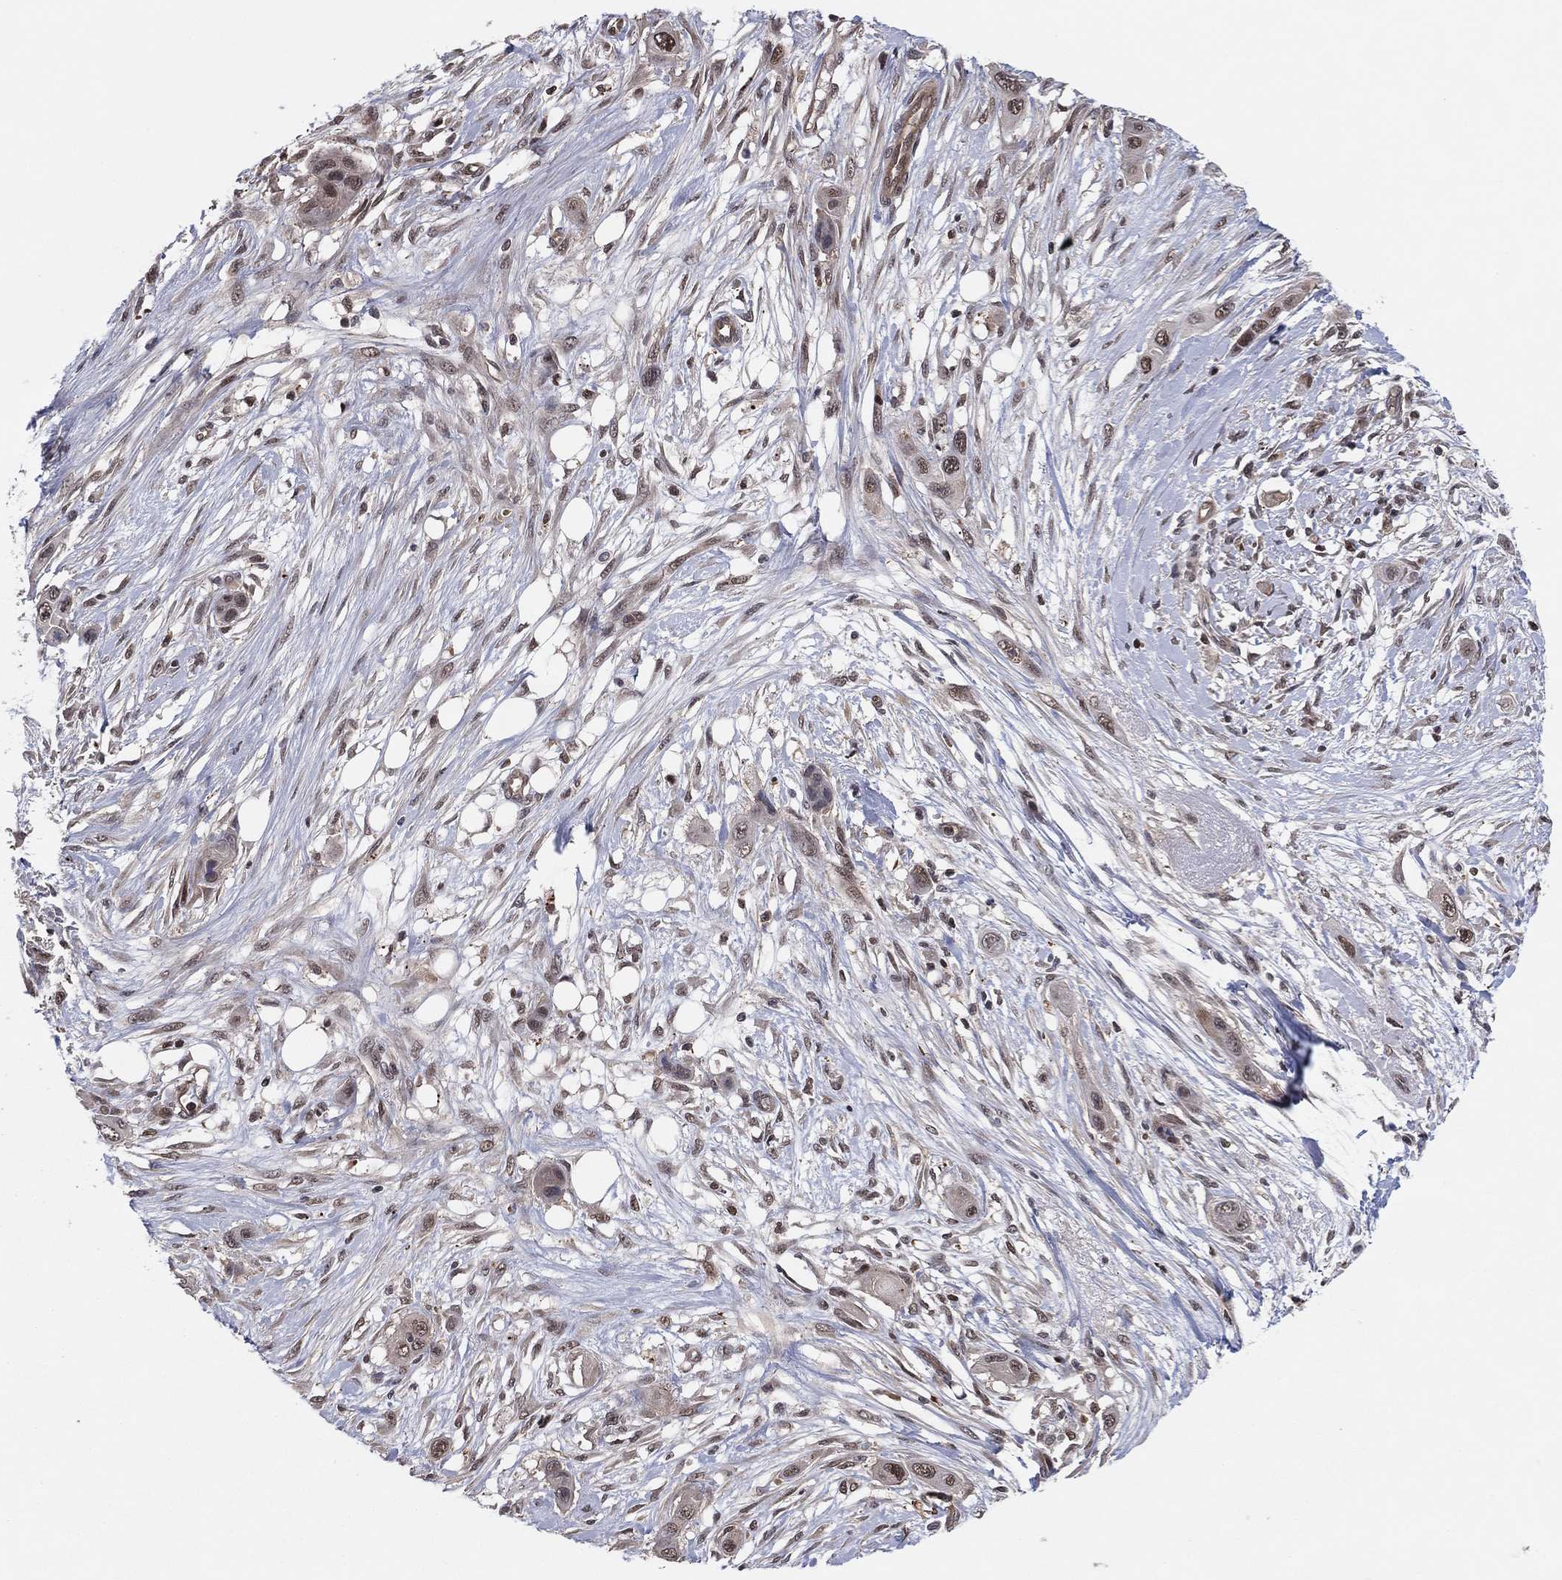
{"staining": {"intensity": "moderate", "quantity": "<25%", "location": "nuclear"}, "tissue": "skin cancer", "cell_type": "Tumor cells", "image_type": "cancer", "snomed": [{"axis": "morphology", "description": "Squamous cell carcinoma, NOS"}, {"axis": "topography", "description": "Skin"}], "caption": "Approximately <25% of tumor cells in skin cancer display moderate nuclear protein expression as visualized by brown immunohistochemical staining.", "gene": "ICOSLG", "patient": {"sex": "male", "age": 79}}